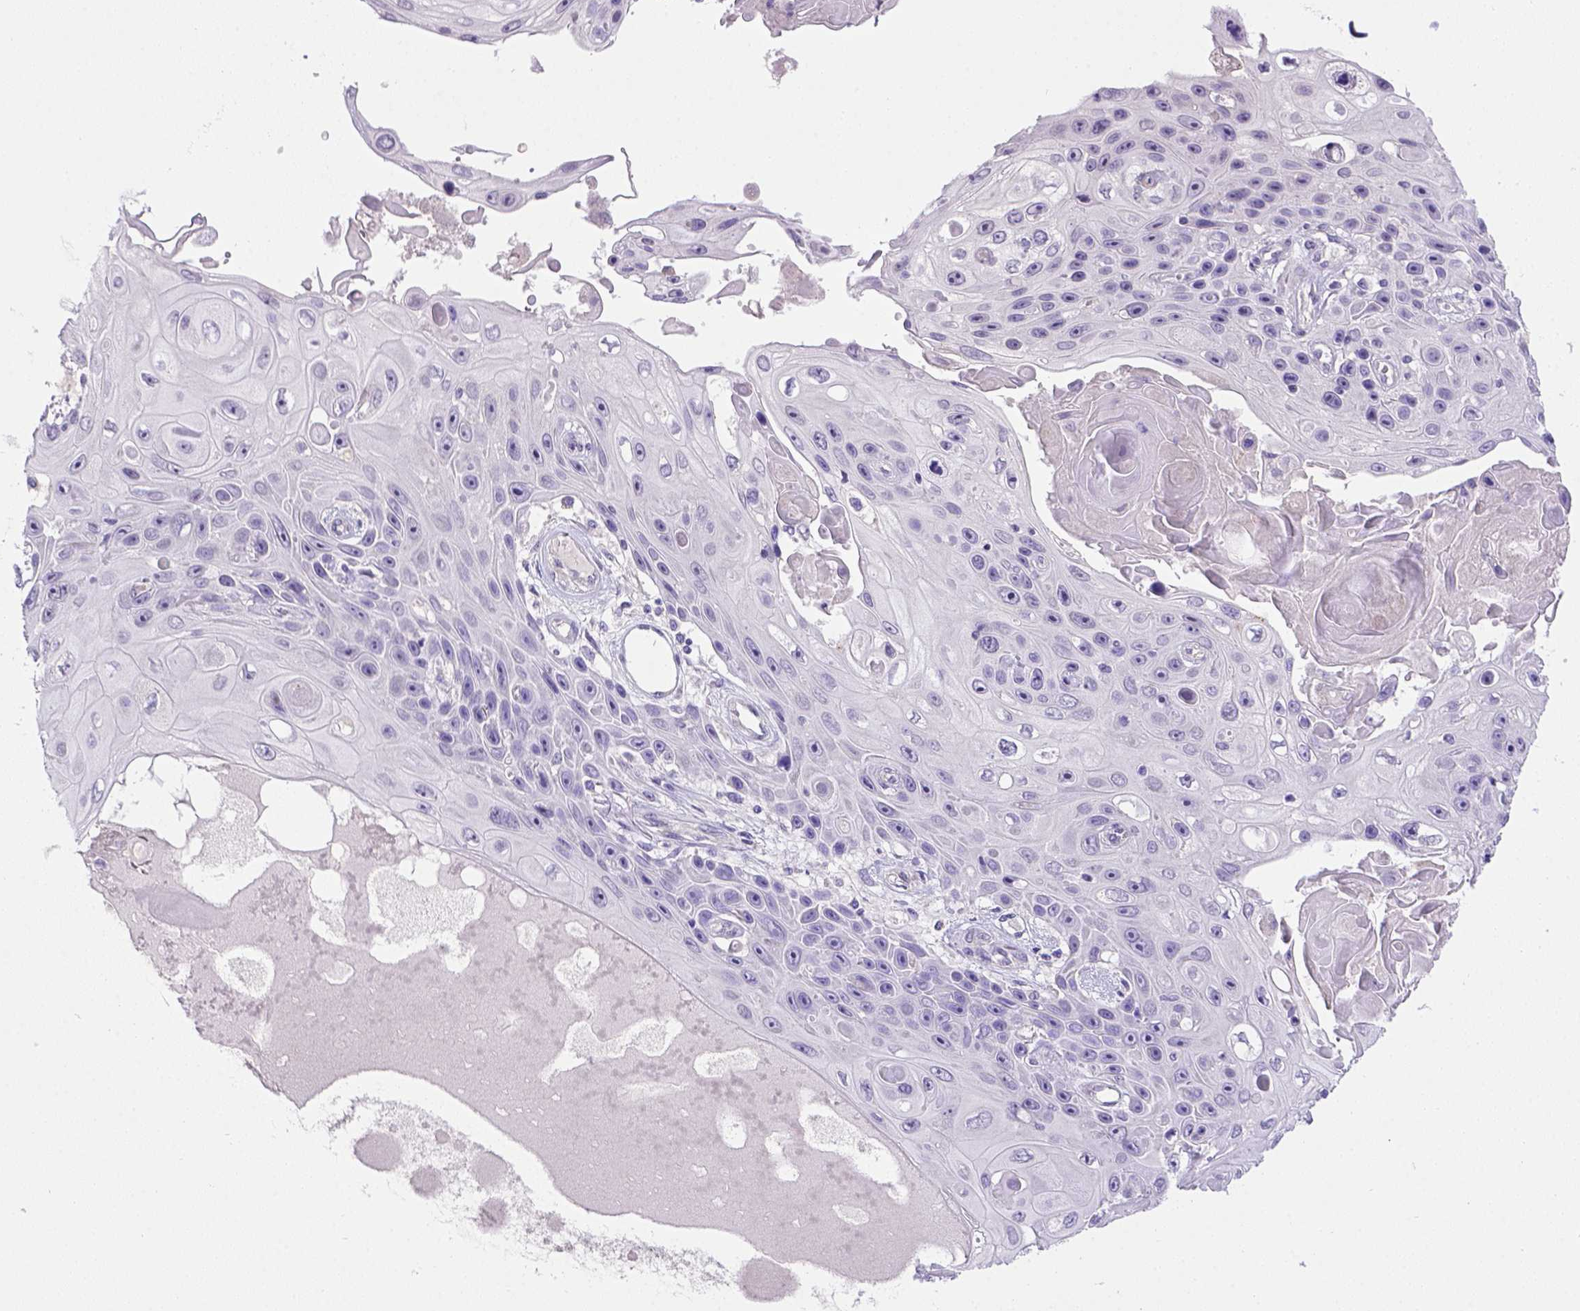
{"staining": {"intensity": "negative", "quantity": "none", "location": "none"}, "tissue": "skin cancer", "cell_type": "Tumor cells", "image_type": "cancer", "snomed": [{"axis": "morphology", "description": "Squamous cell carcinoma, NOS"}, {"axis": "topography", "description": "Skin"}], "caption": "Squamous cell carcinoma (skin) stained for a protein using IHC displays no positivity tumor cells.", "gene": "BTN1A1", "patient": {"sex": "male", "age": 82}}